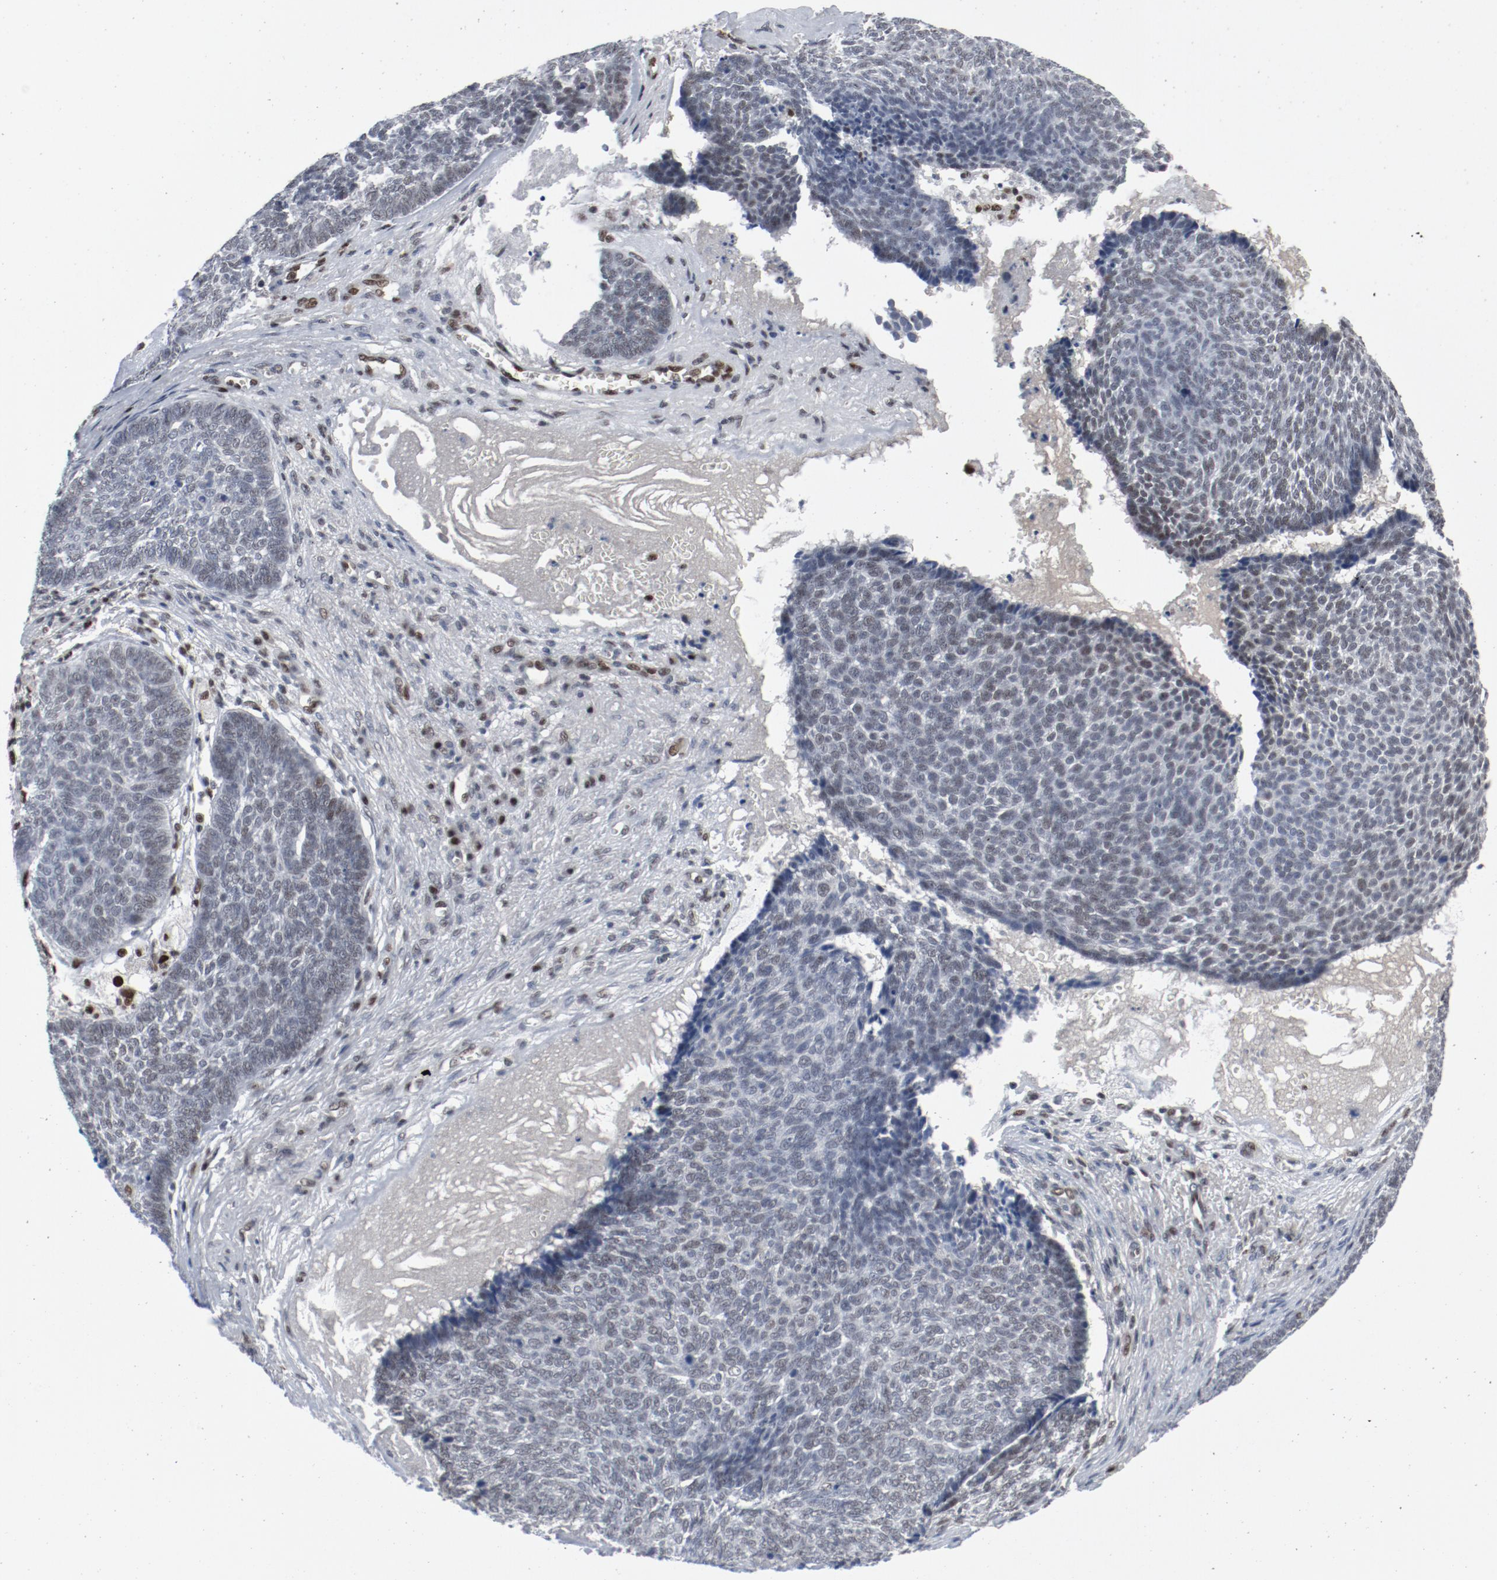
{"staining": {"intensity": "weak", "quantity": ">75%", "location": "nuclear"}, "tissue": "skin cancer", "cell_type": "Tumor cells", "image_type": "cancer", "snomed": [{"axis": "morphology", "description": "Basal cell carcinoma"}, {"axis": "topography", "description": "Skin"}], "caption": "Immunohistochemical staining of basal cell carcinoma (skin) shows low levels of weak nuclear staining in approximately >75% of tumor cells.", "gene": "JMJD6", "patient": {"sex": "male", "age": 84}}